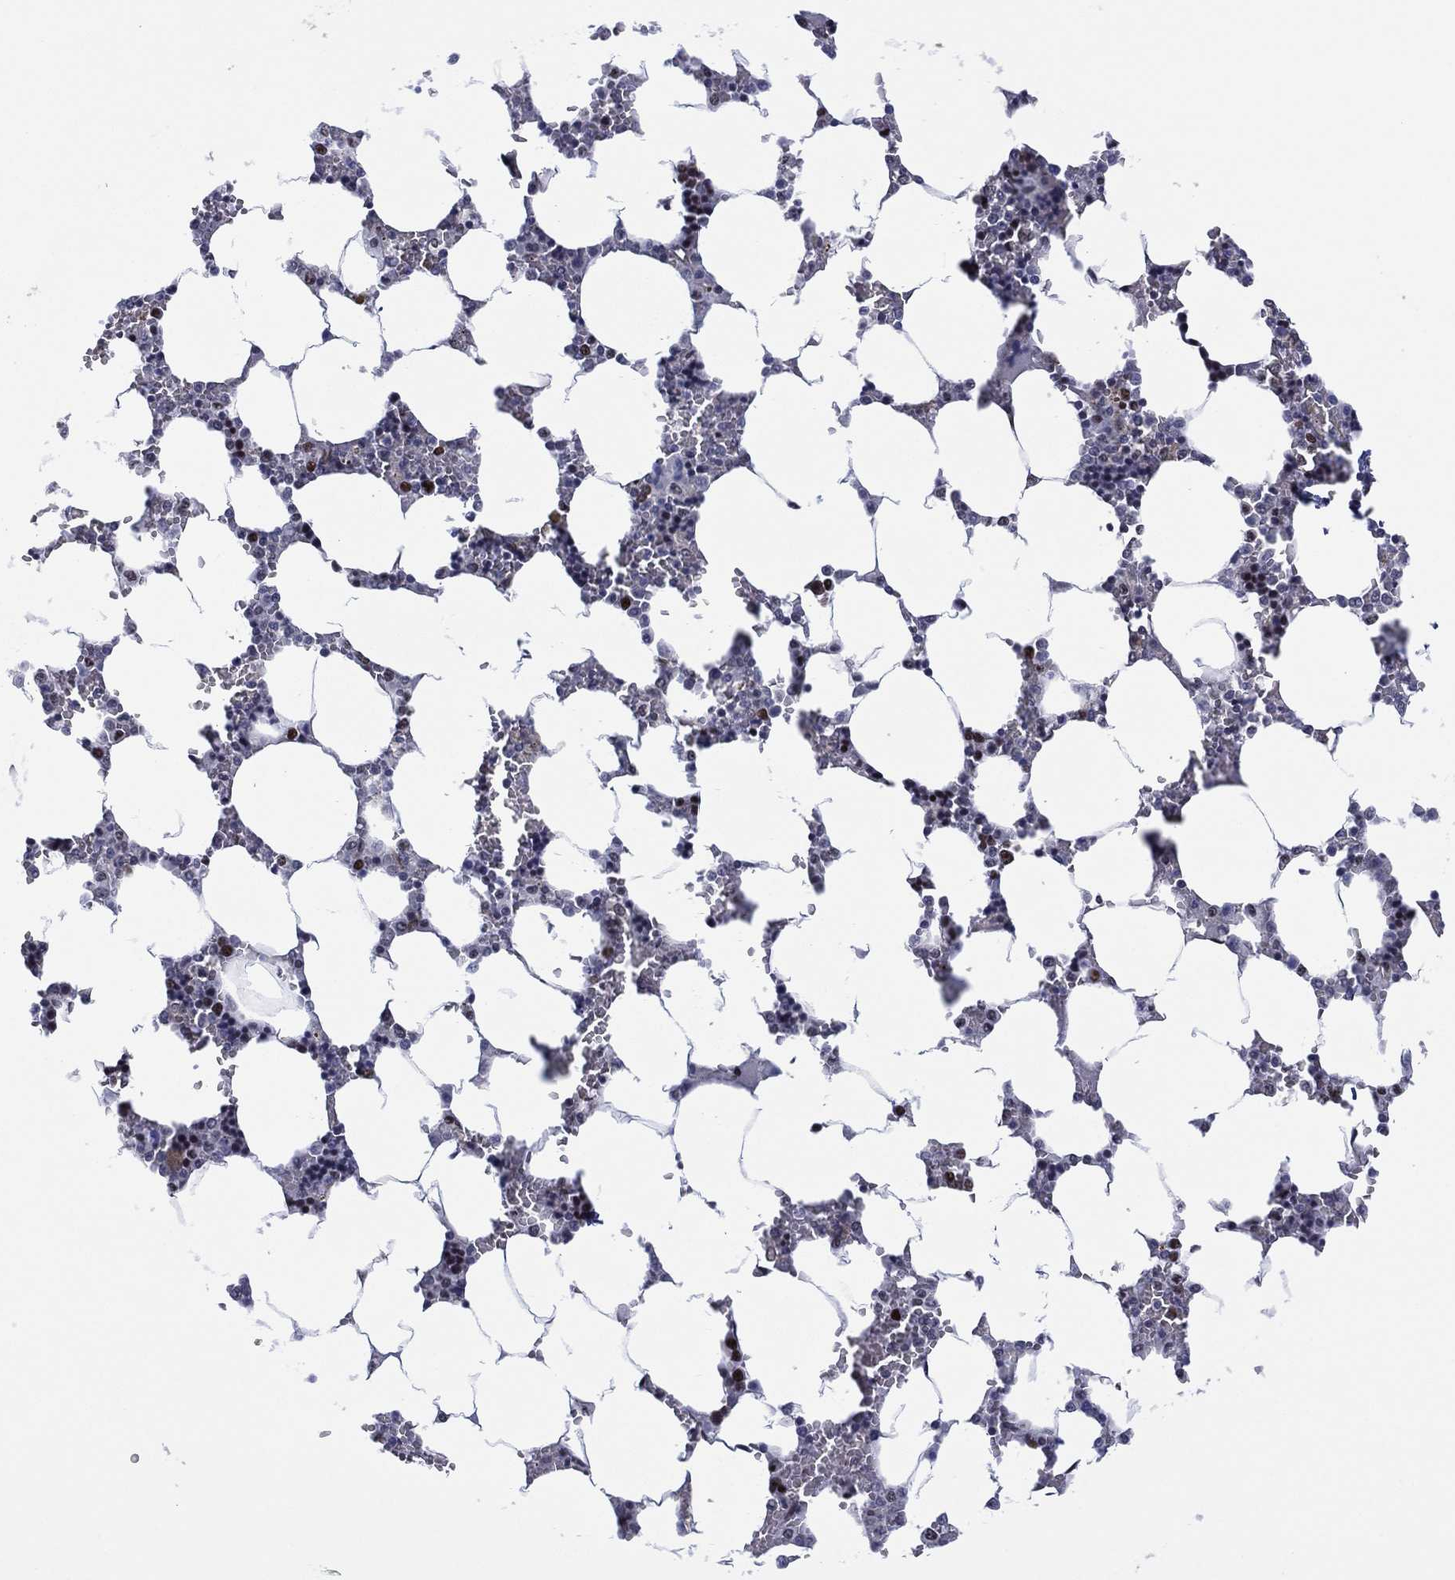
{"staining": {"intensity": "moderate", "quantity": "<25%", "location": "nuclear"}, "tissue": "bone marrow", "cell_type": "Hematopoietic cells", "image_type": "normal", "snomed": [{"axis": "morphology", "description": "Normal tissue, NOS"}, {"axis": "topography", "description": "Bone marrow"}], "caption": "High-magnification brightfield microscopy of normal bone marrow stained with DAB (3,3'-diaminobenzidine) (brown) and counterstained with hematoxylin (blue). hematopoietic cells exhibit moderate nuclear staining is present in approximately<25% of cells.", "gene": "GSE1", "patient": {"sex": "female", "age": 72}}